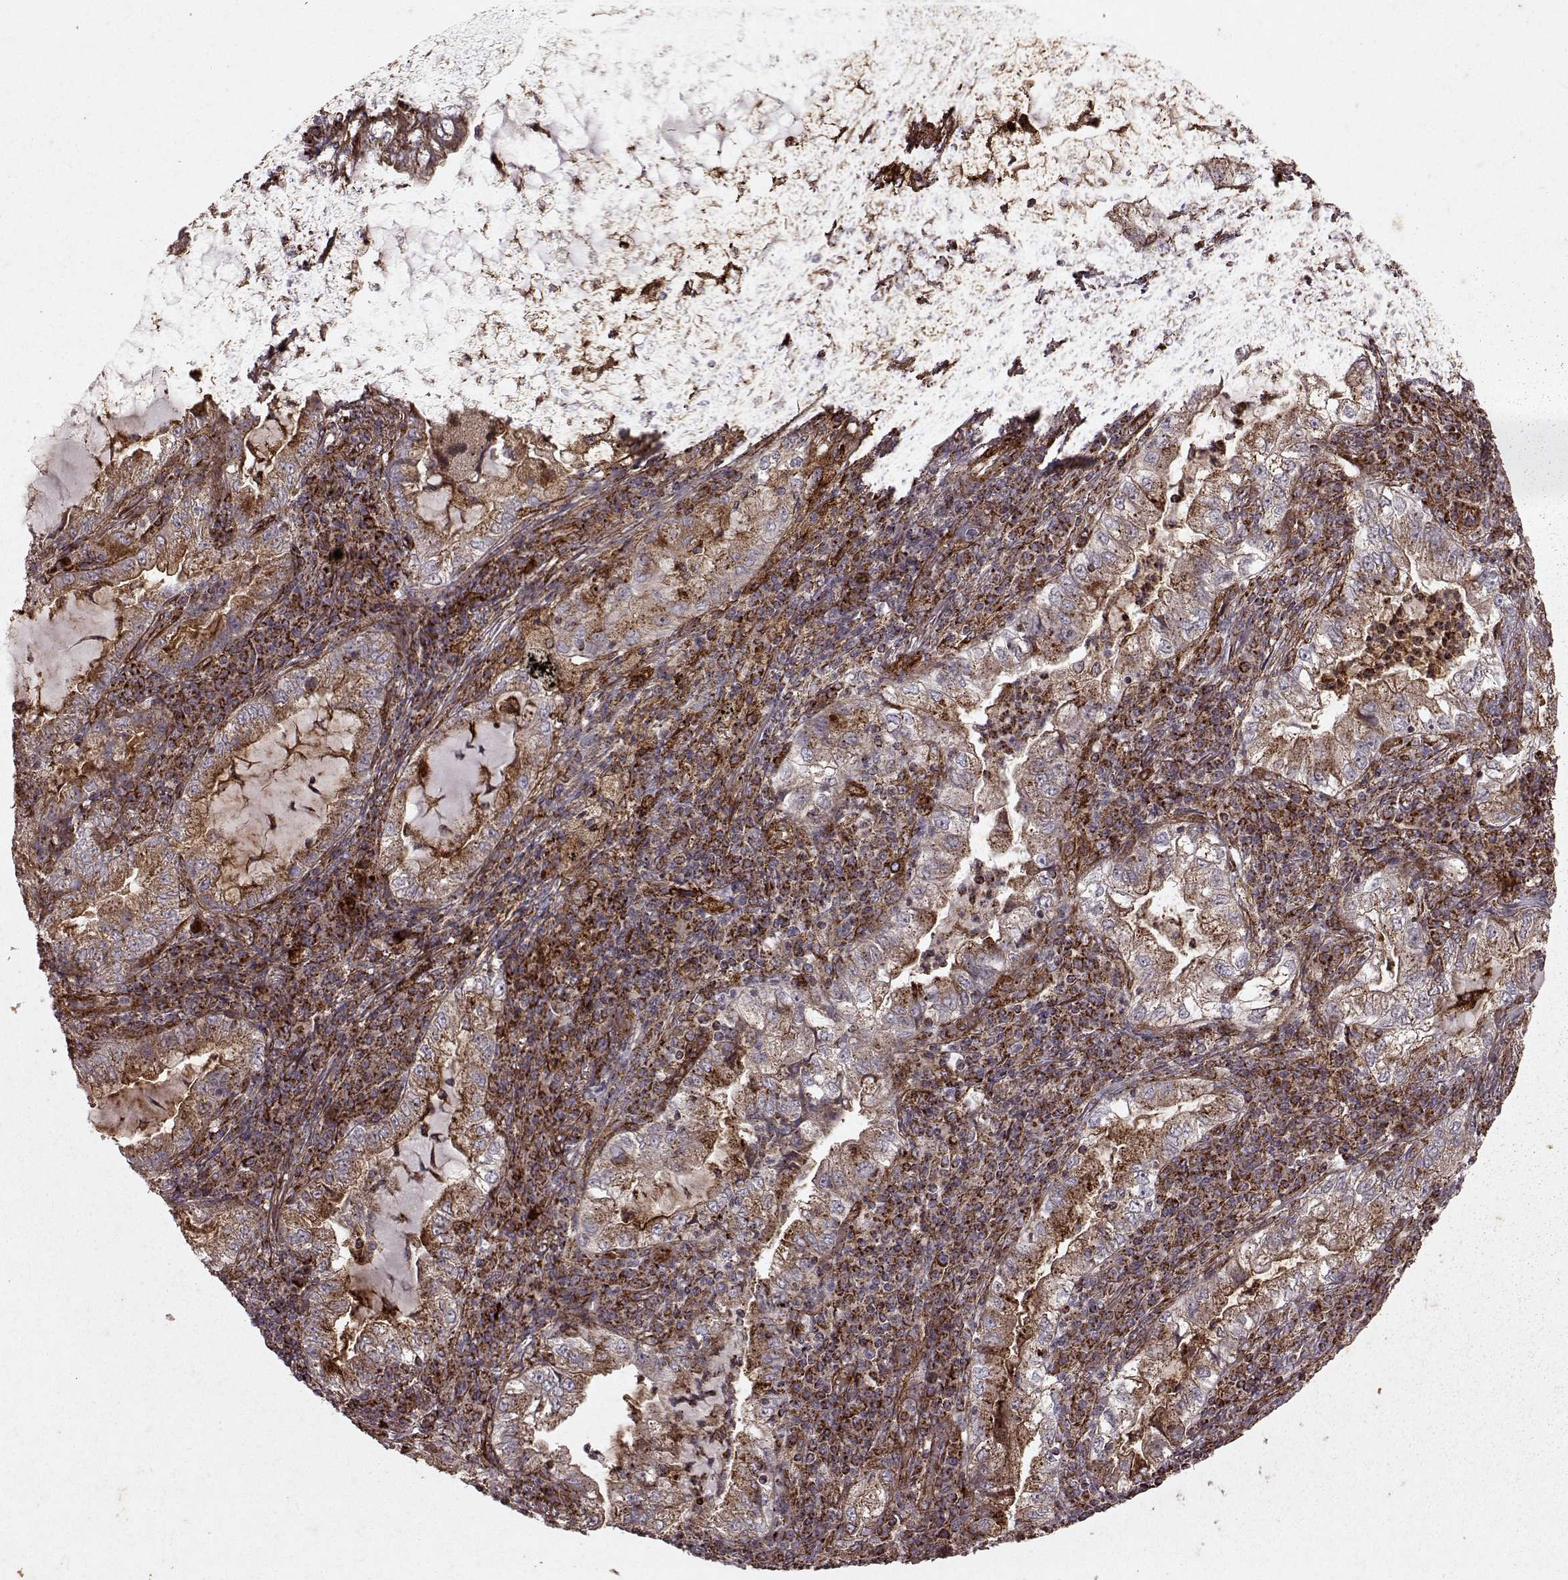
{"staining": {"intensity": "moderate", "quantity": "25%-75%", "location": "cytoplasmic/membranous"}, "tissue": "lung cancer", "cell_type": "Tumor cells", "image_type": "cancer", "snomed": [{"axis": "morphology", "description": "Adenocarcinoma, NOS"}, {"axis": "topography", "description": "Lung"}], "caption": "Lung adenocarcinoma tissue reveals moderate cytoplasmic/membranous positivity in about 25%-75% of tumor cells", "gene": "FXN", "patient": {"sex": "female", "age": 73}}